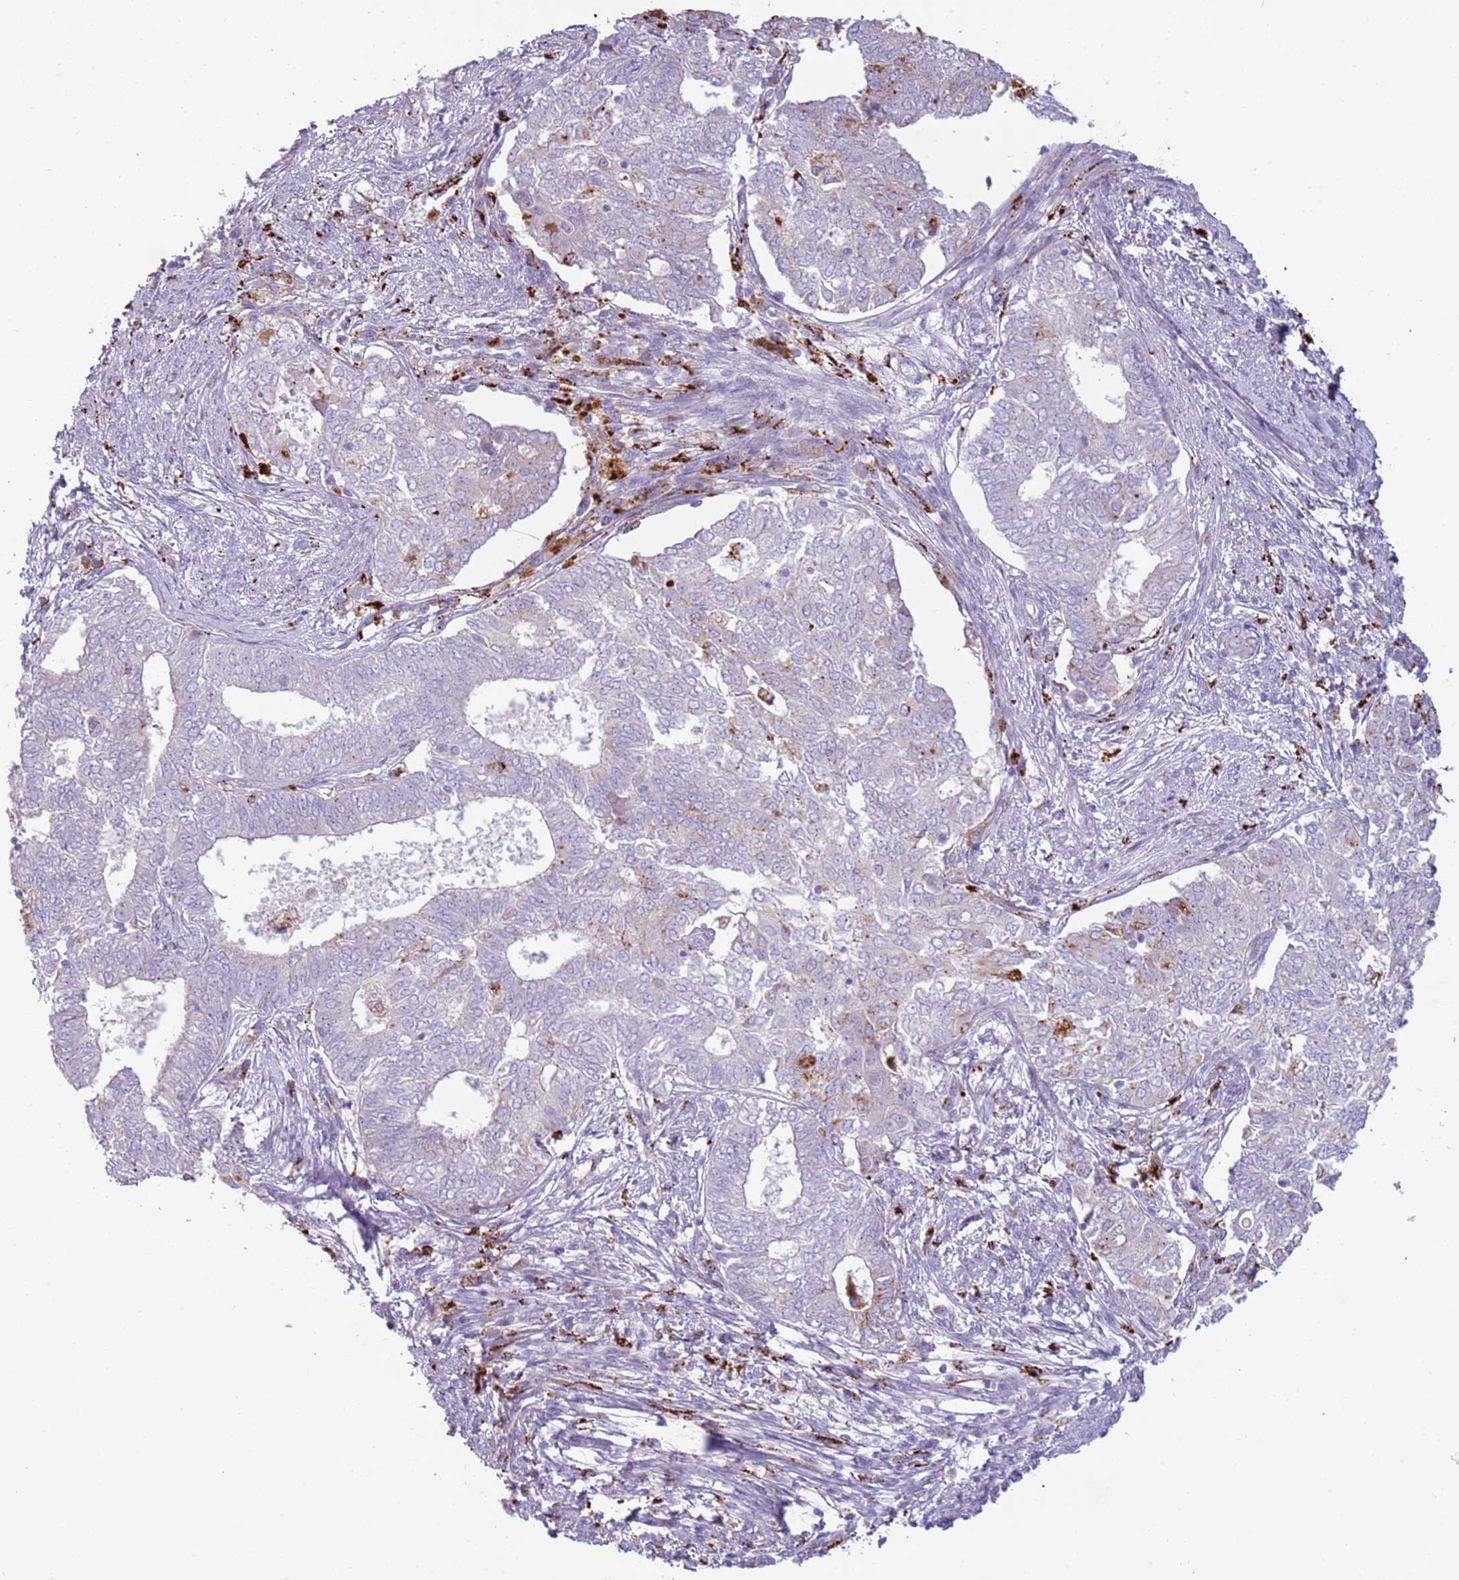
{"staining": {"intensity": "negative", "quantity": "none", "location": "none"}, "tissue": "endometrial cancer", "cell_type": "Tumor cells", "image_type": "cancer", "snomed": [{"axis": "morphology", "description": "Adenocarcinoma, NOS"}, {"axis": "topography", "description": "Endometrium"}], "caption": "This photomicrograph is of endometrial adenocarcinoma stained with immunohistochemistry to label a protein in brown with the nuclei are counter-stained blue. There is no expression in tumor cells.", "gene": "NWD2", "patient": {"sex": "female", "age": 62}}